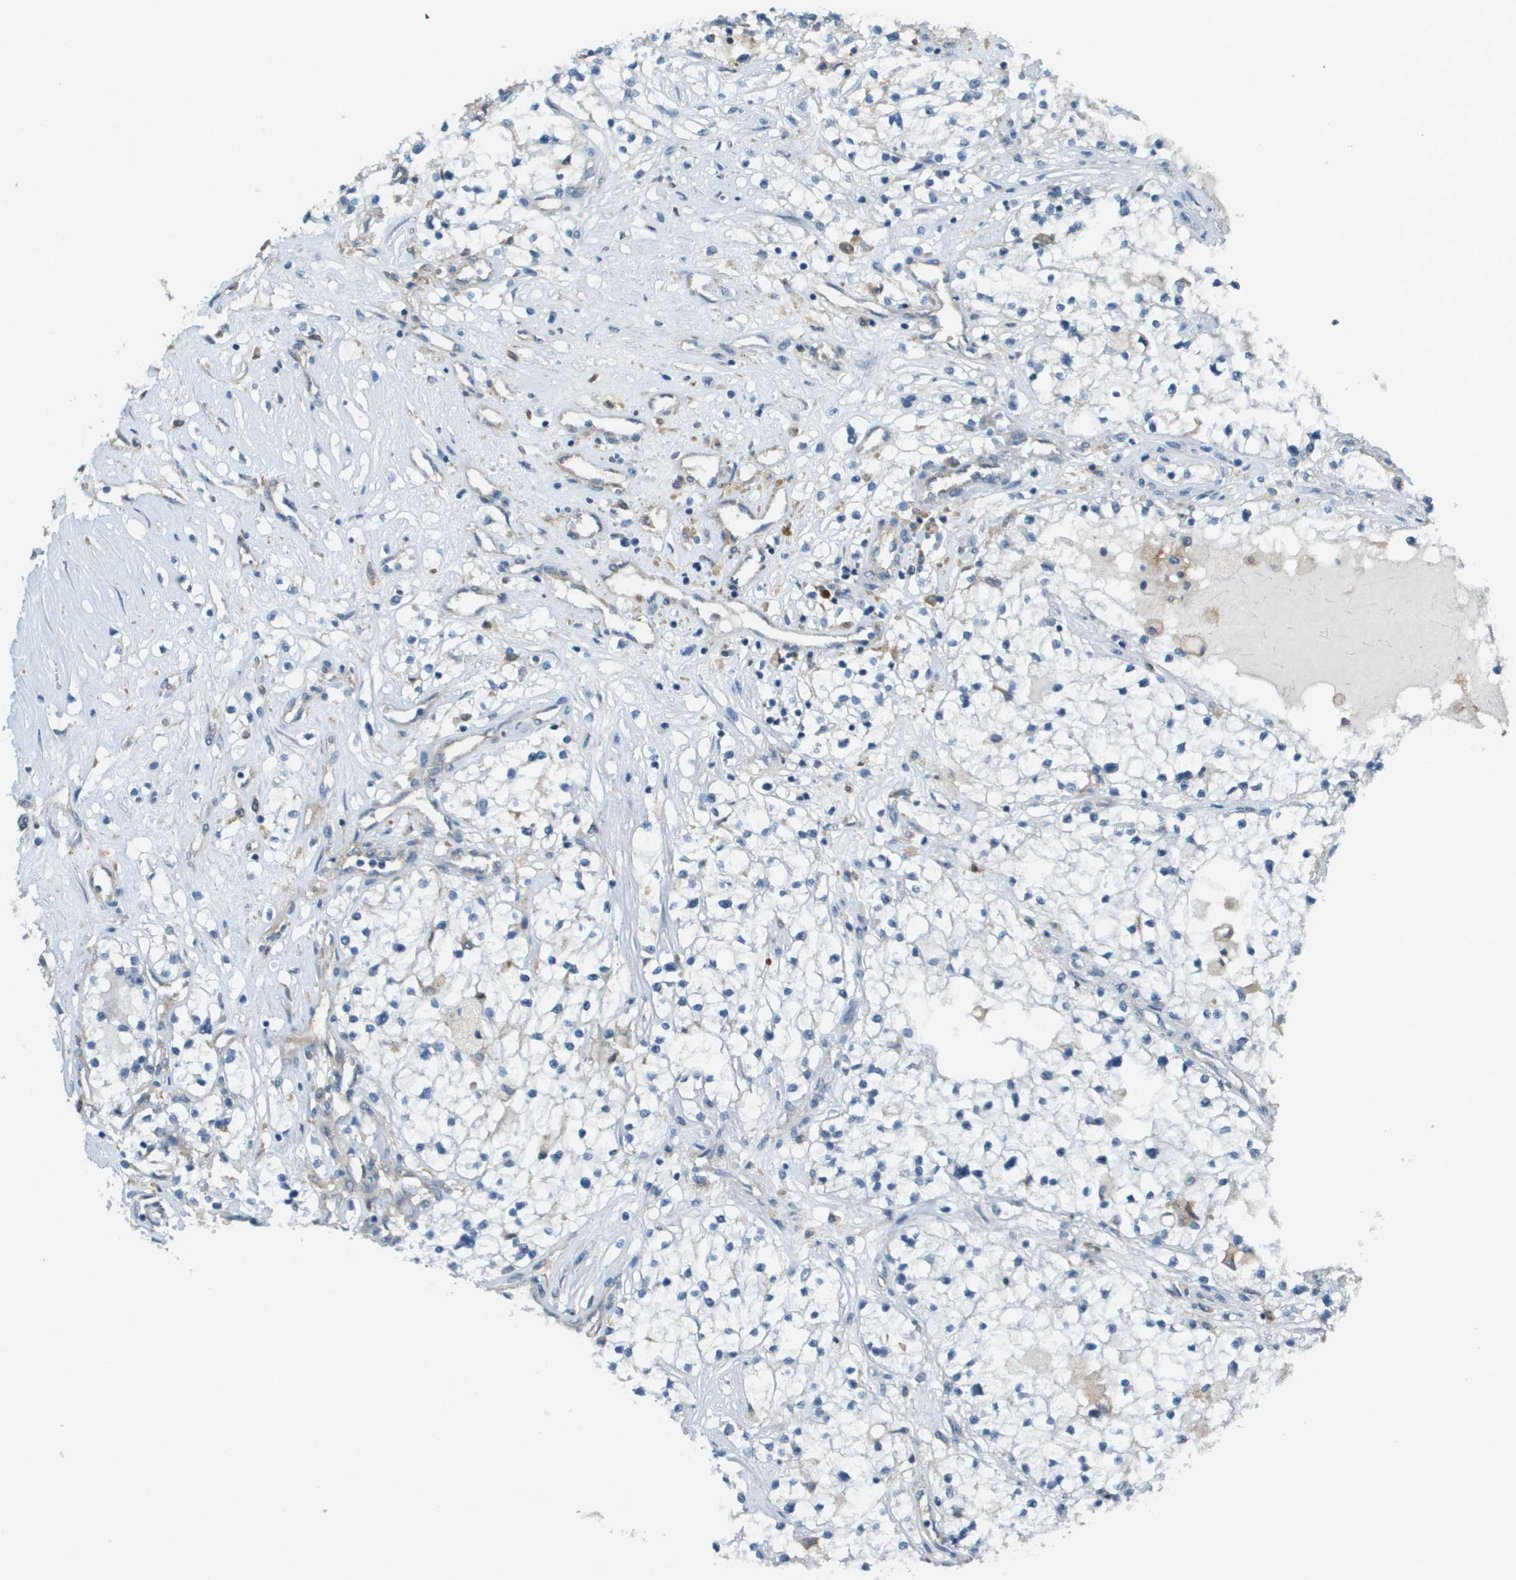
{"staining": {"intensity": "negative", "quantity": "none", "location": "none"}, "tissue": "renal cancer", "cell_type": "Tumor cells", "image_type": "cancer", "snomed": [{"axis": "morphology", "description": "Adenocarcinoma, NOS"}, {"axis": "topography", "description": "Kidney"}], "caption": "Renal adenocarcinoma was stained to show a protein in brown. There is no significant staining in tumor cells.", "gene": "CORO1B", "patient": {"sex": "male", "age": 68}}